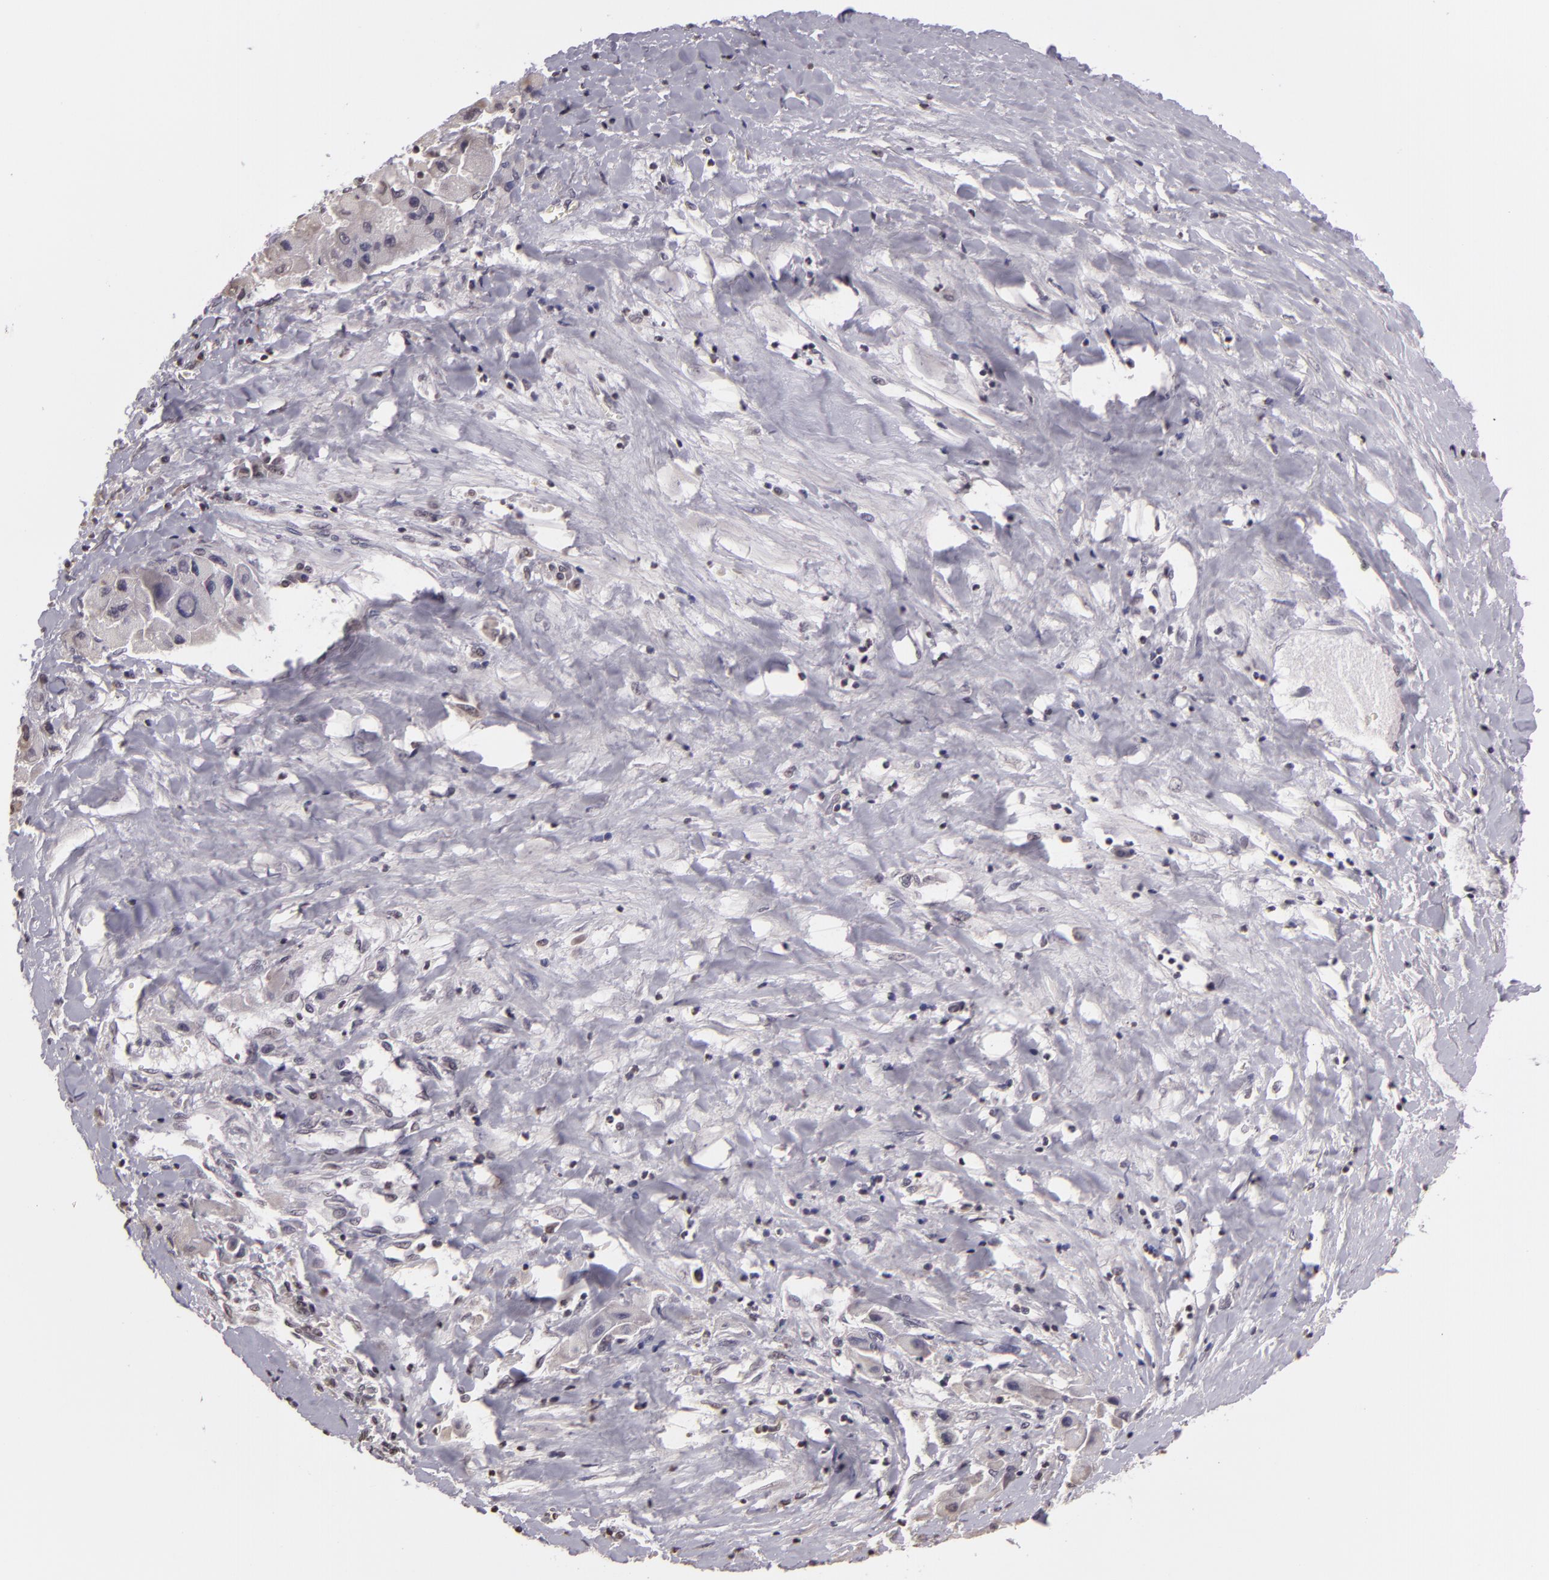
{"staining": {"intensity": "negative", "quantity": "none", "location": "none"}, "tissue": "liver cancer", "cell_type": "Tumor cells", "image_type": "cancer", "snomed": [{"axis": "morphology", "description": "Carcinoma, Hepatocellular, NOS"}, {"axis": "topography", "description": "Liver"}], "caption": "Immunohistochemistry of human liver cancer (hepatocellular carcinoma) reveals no staining in tumor cells. (DAB immunohistochemistry visualized using brightfield microscopy, high magnification).", "gene": "MUC1", "patient": {"sex": "male", "age": 24}}